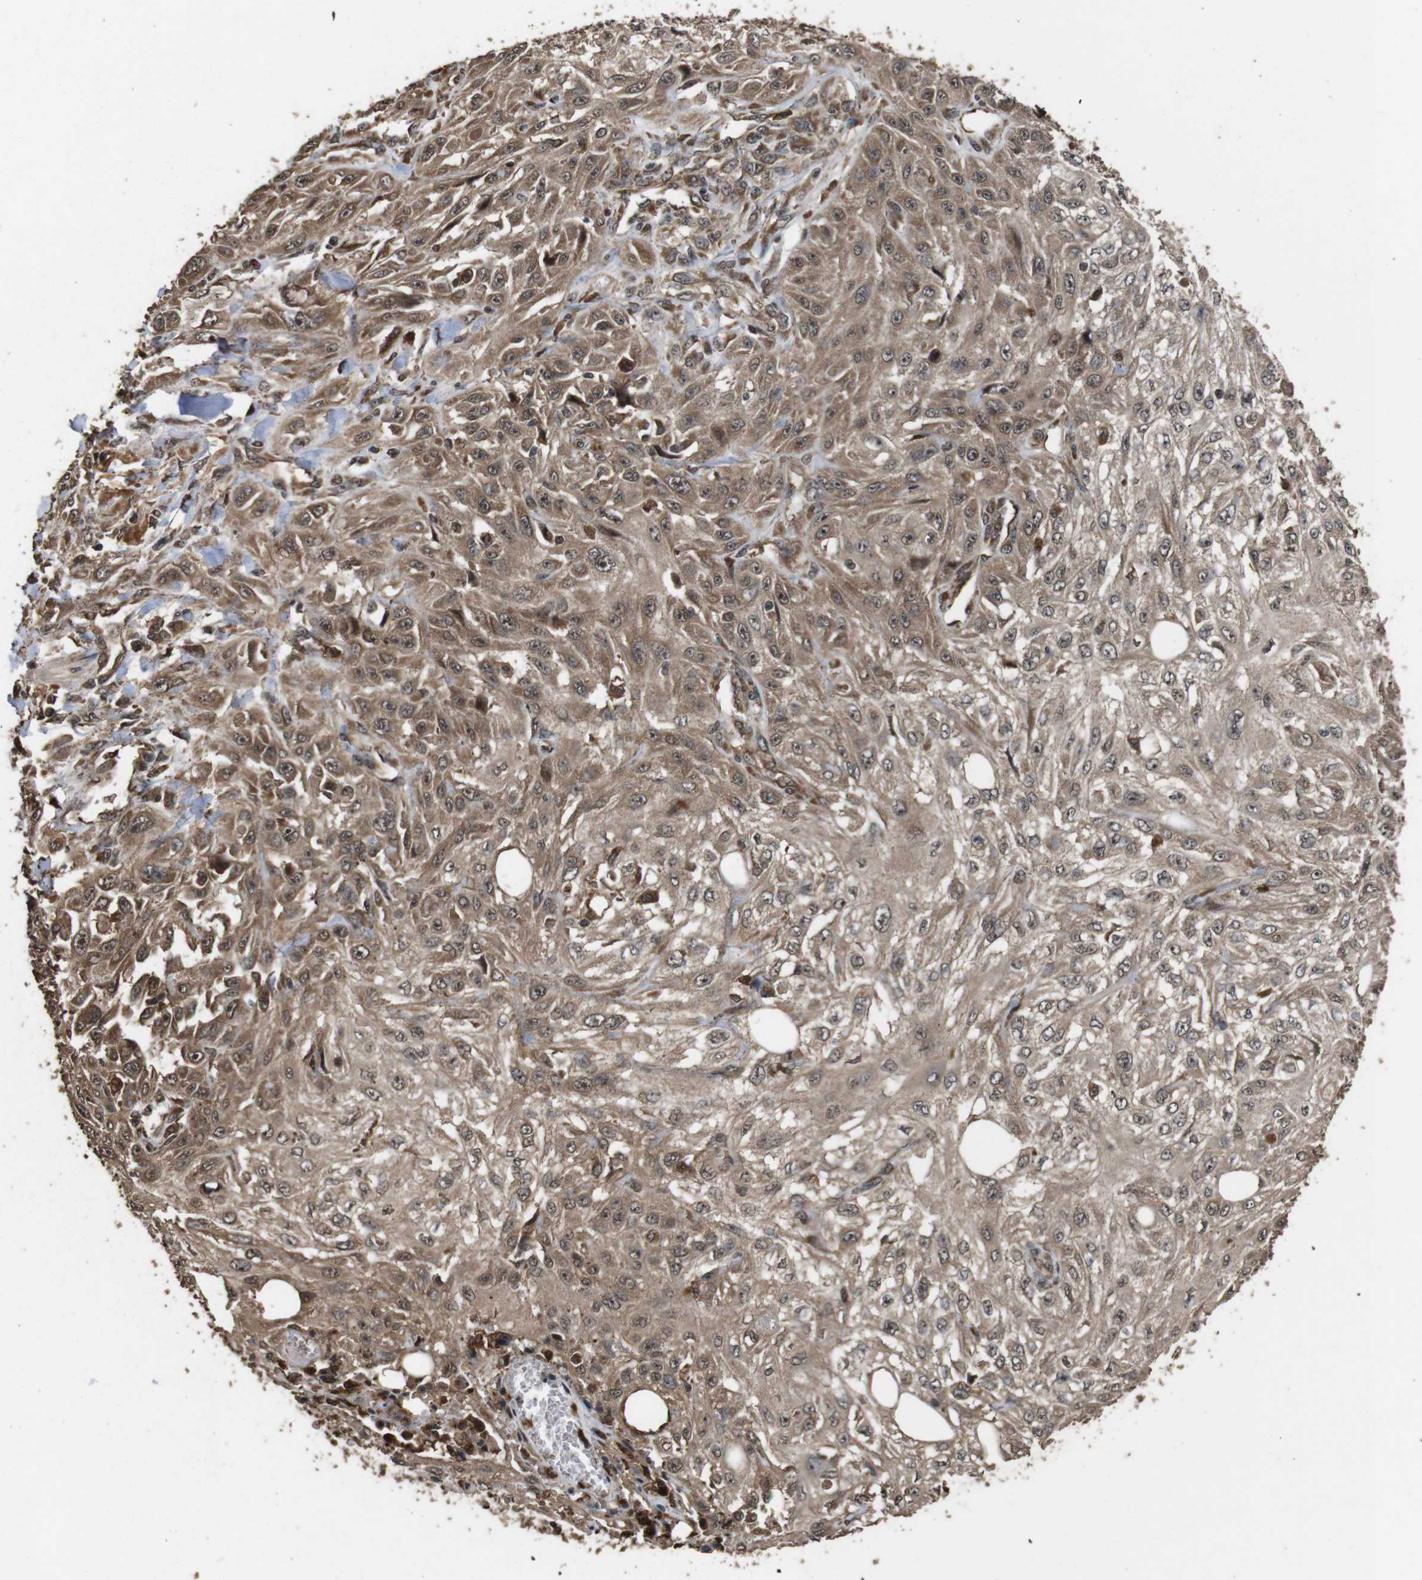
{"staining": {"intensity": "moderate", "quantity": ">75%", "location": "cytoplasmic/membranous"}, "tissue": "skin cancer", "cell_type": "Tumor cells", "image_type": "cancer", "snomed": [{"axis": "morphology", "description": "Squamous cell carcinoma, NOS"}, {"axis": "topography", "description": "Skin"}], "caption": "About >75% of tumor cells in human squamous cell carcinoma (skin) display moderate cytoplasmic/membranous protein expression as visualized by brown immunohistochemical staining.", "gene": "RRAS2", "patient": {"sex": "male", "age": 75}}